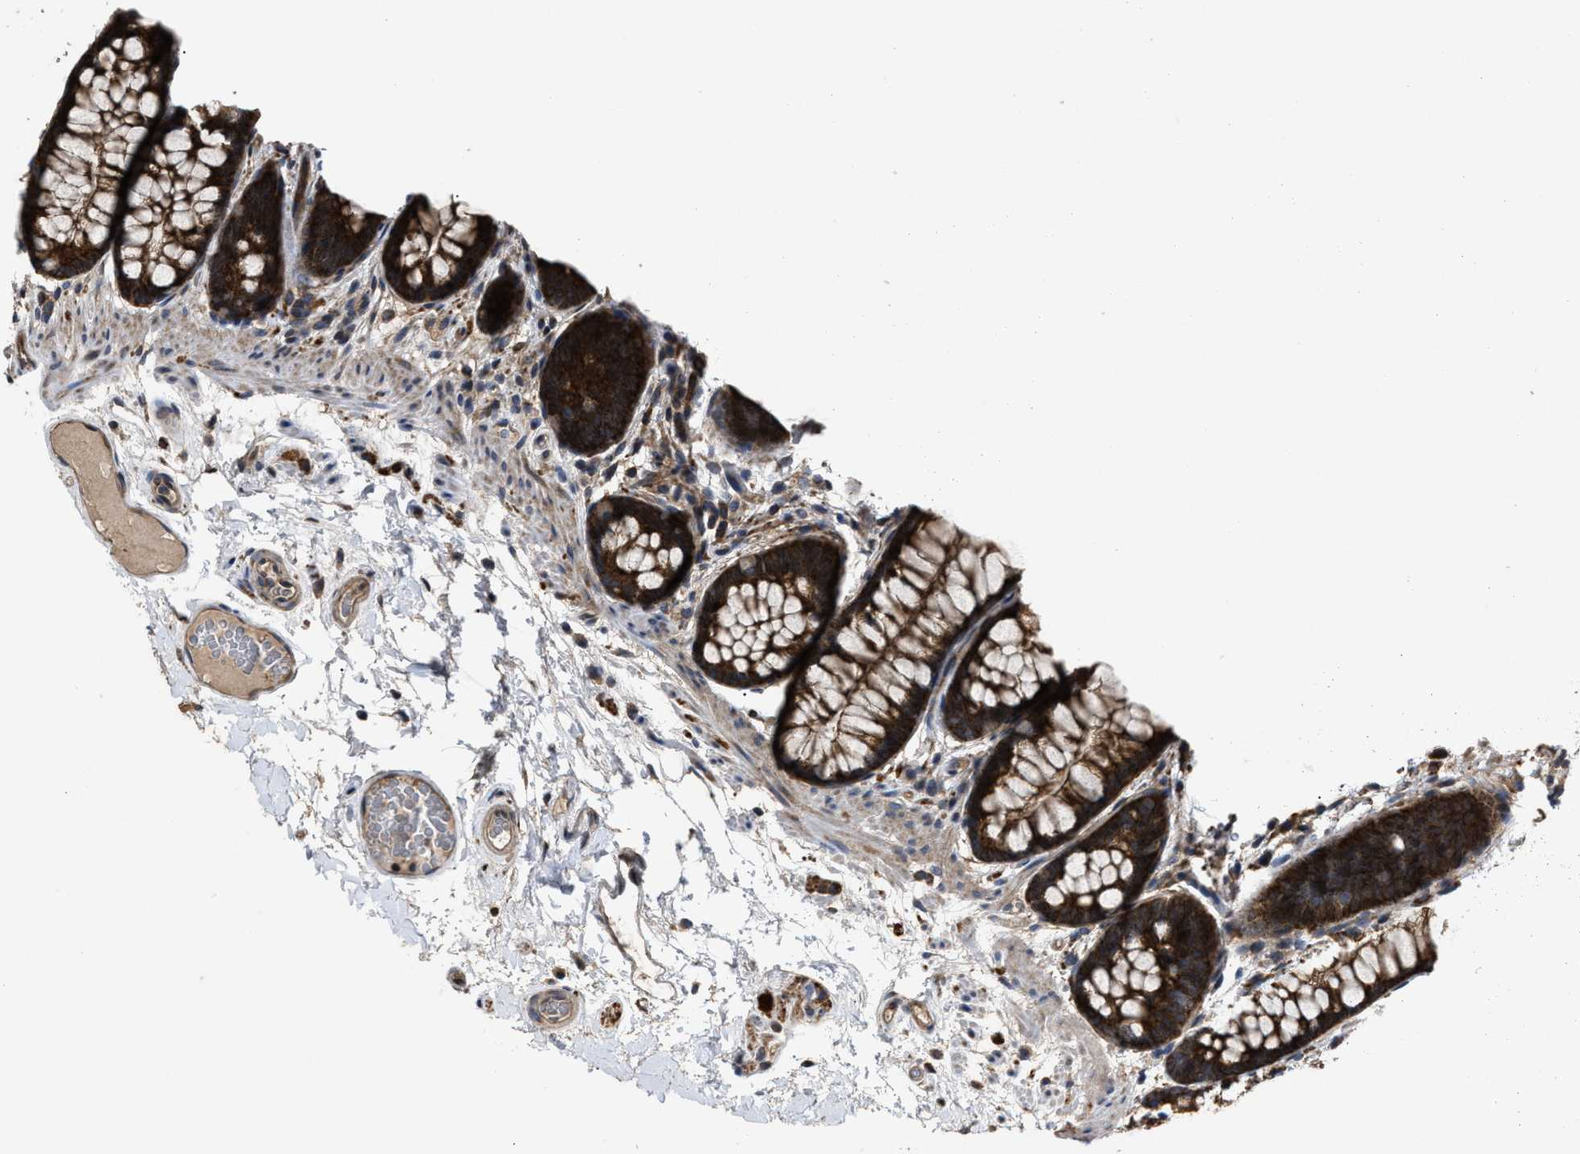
{"staining": {"intensity": "moderate", "quantity": ">75%", "location": "cytoplasmic/membranous"}, "tissue": "colon", "cell_type": "Endothelial cells", "image_type": "normal", "snomed": [{"axis": "morphology", "description": "Normal tissue, NOS"}, {"axis": "topography", "description": "Colon"}], "caption": "Protein staining of benign colon demonstrates moderate cytoplasmic/membranous expression in approximately >75% of endothelial cells. (brown staining indicates protein expression, while blue staining denotes nuclei).", "gene": "PASK", "patient": {"sex": "female", "age": 56}}